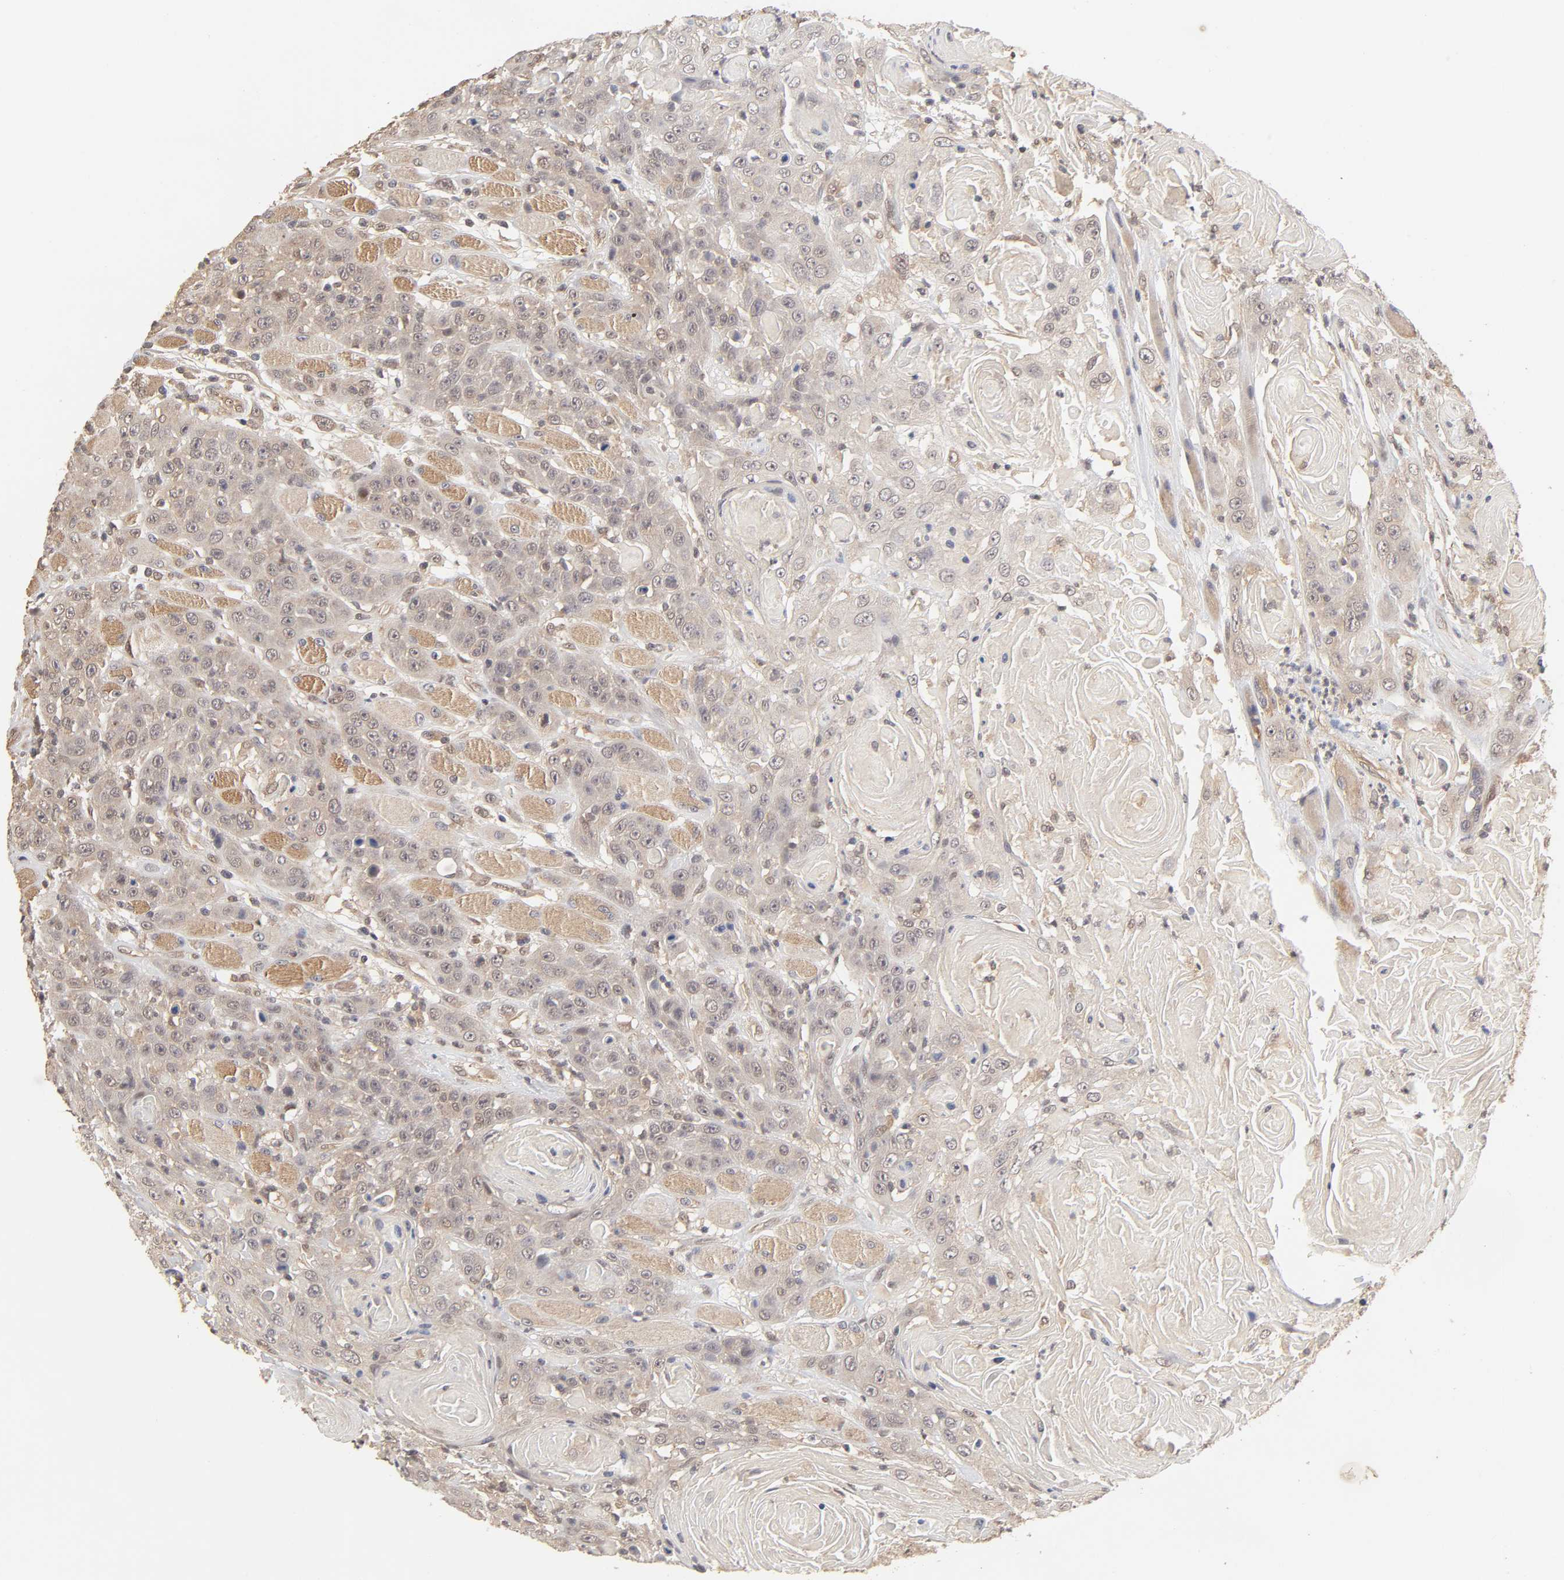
{"staining": {"intensity": "weak", "quantity": ">75%", "location": "cytoplasmic/membranous"}, "tissue": "head and neck cancer", "cell_type": "Tumor cells", "image_type": "cancer", "snomed": [{"axis": "morphology", "description": "Squamous cell carcinoma, NOS"}, {"axis": "topography", "description": "Head-Neck"}], "caption": "Weak cytoplasmic/membranous expression for a protein is identified in about >75% of tumor cells of head and neck cancer using immunohistochemistry (IHC).", "gene": "MAPK1", "patient": {"sex": "female", "age": 84}}